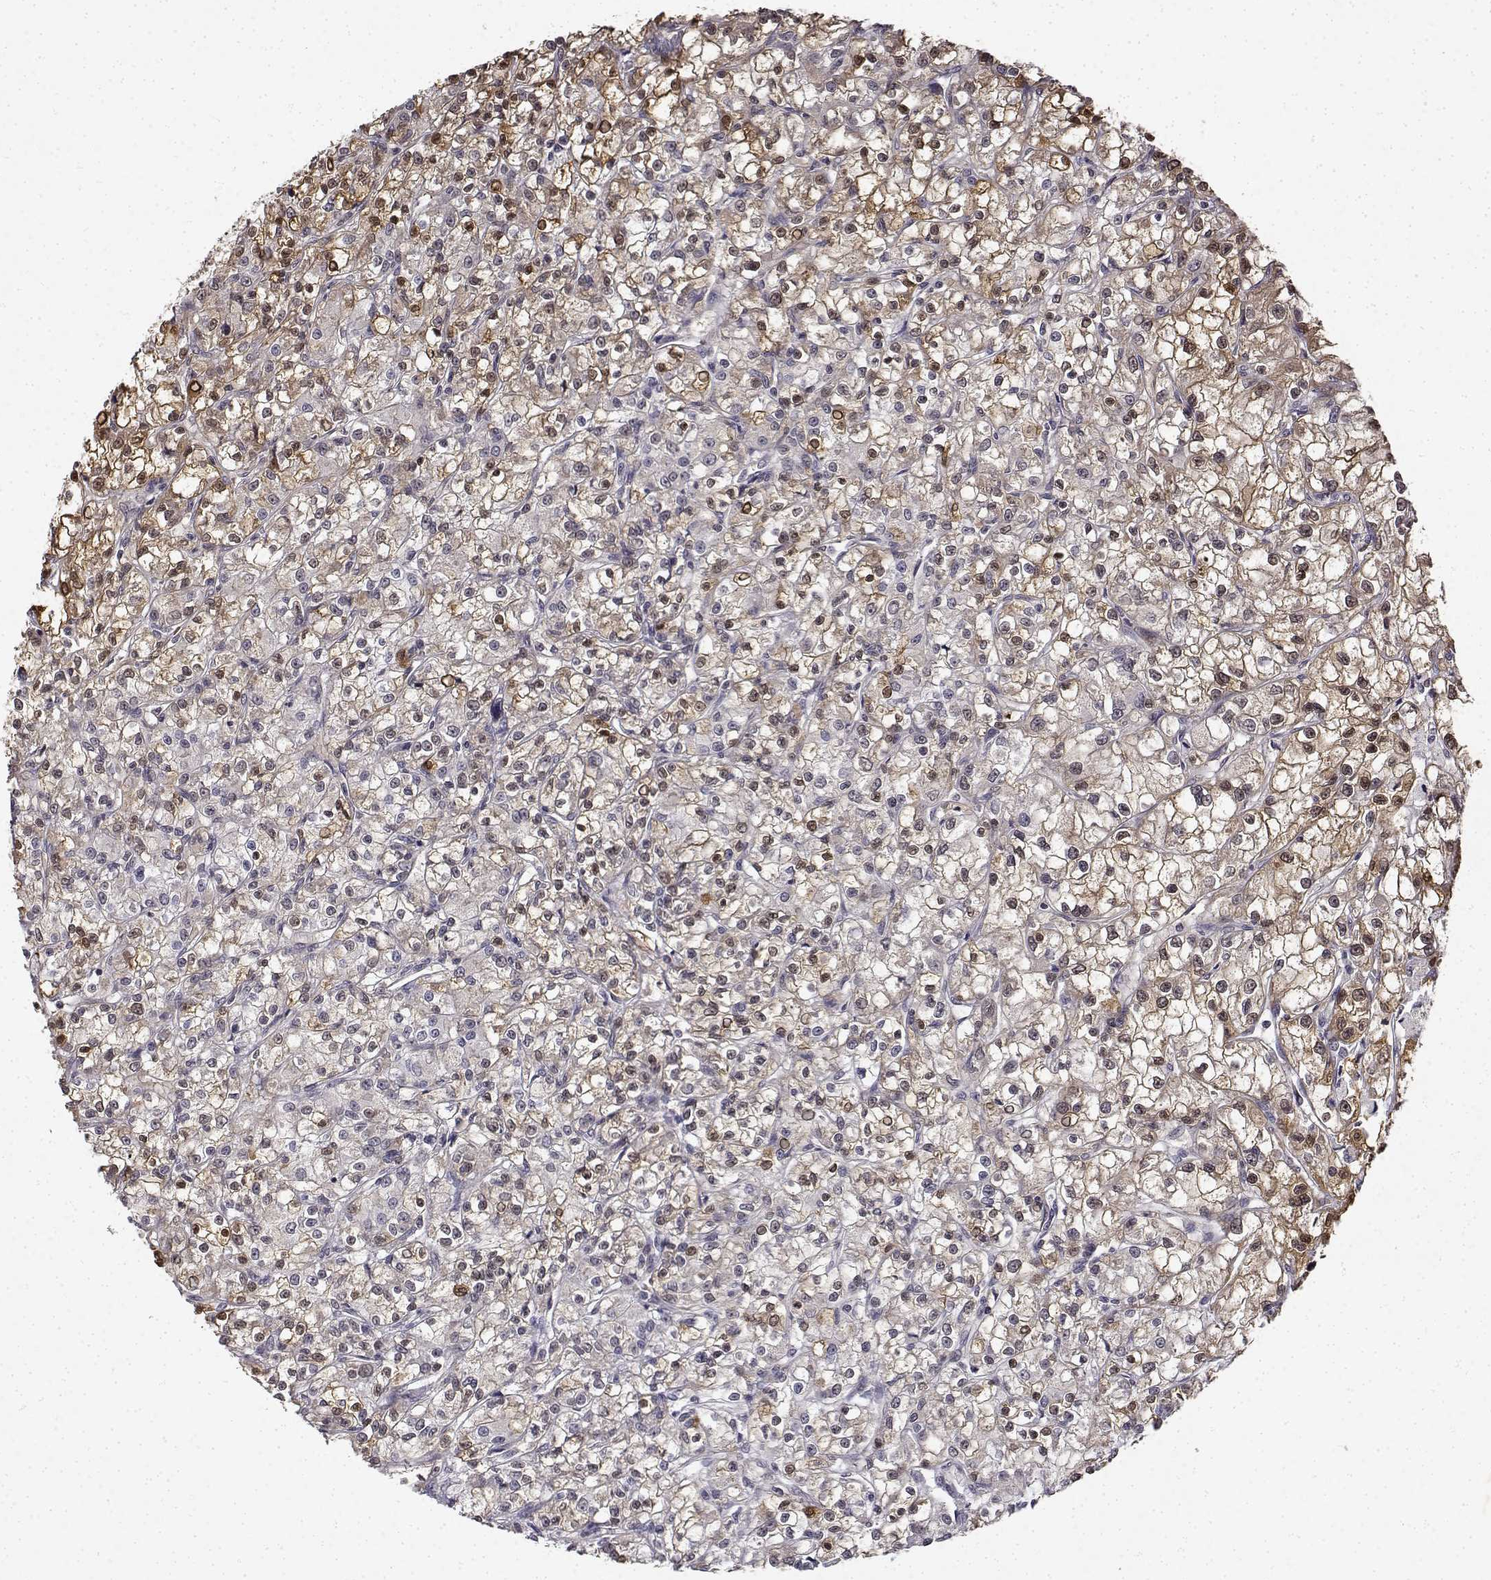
{"staining": {"intensity": "moderate", "quantity": "<25%", "location": "cytoplasmic/membranous"}, "tissue": "renal cancer", "cell_type": "Tumor cells", "image_type": "cancer", "snomed": [{"axis": "morphology", "description": "Adenocarcinoma, NOS"}, {"axis": "topography", "description": "Kidney"}], "caption": "Adenocarcinoma (renal) tissue demonstrates moderate cytoplasmic/membranous expression in about <25% of tumor cells, visualized by immunohistochemistry.", "gene": "BDNF", "patient": {"sex": "female", "age": 59}}